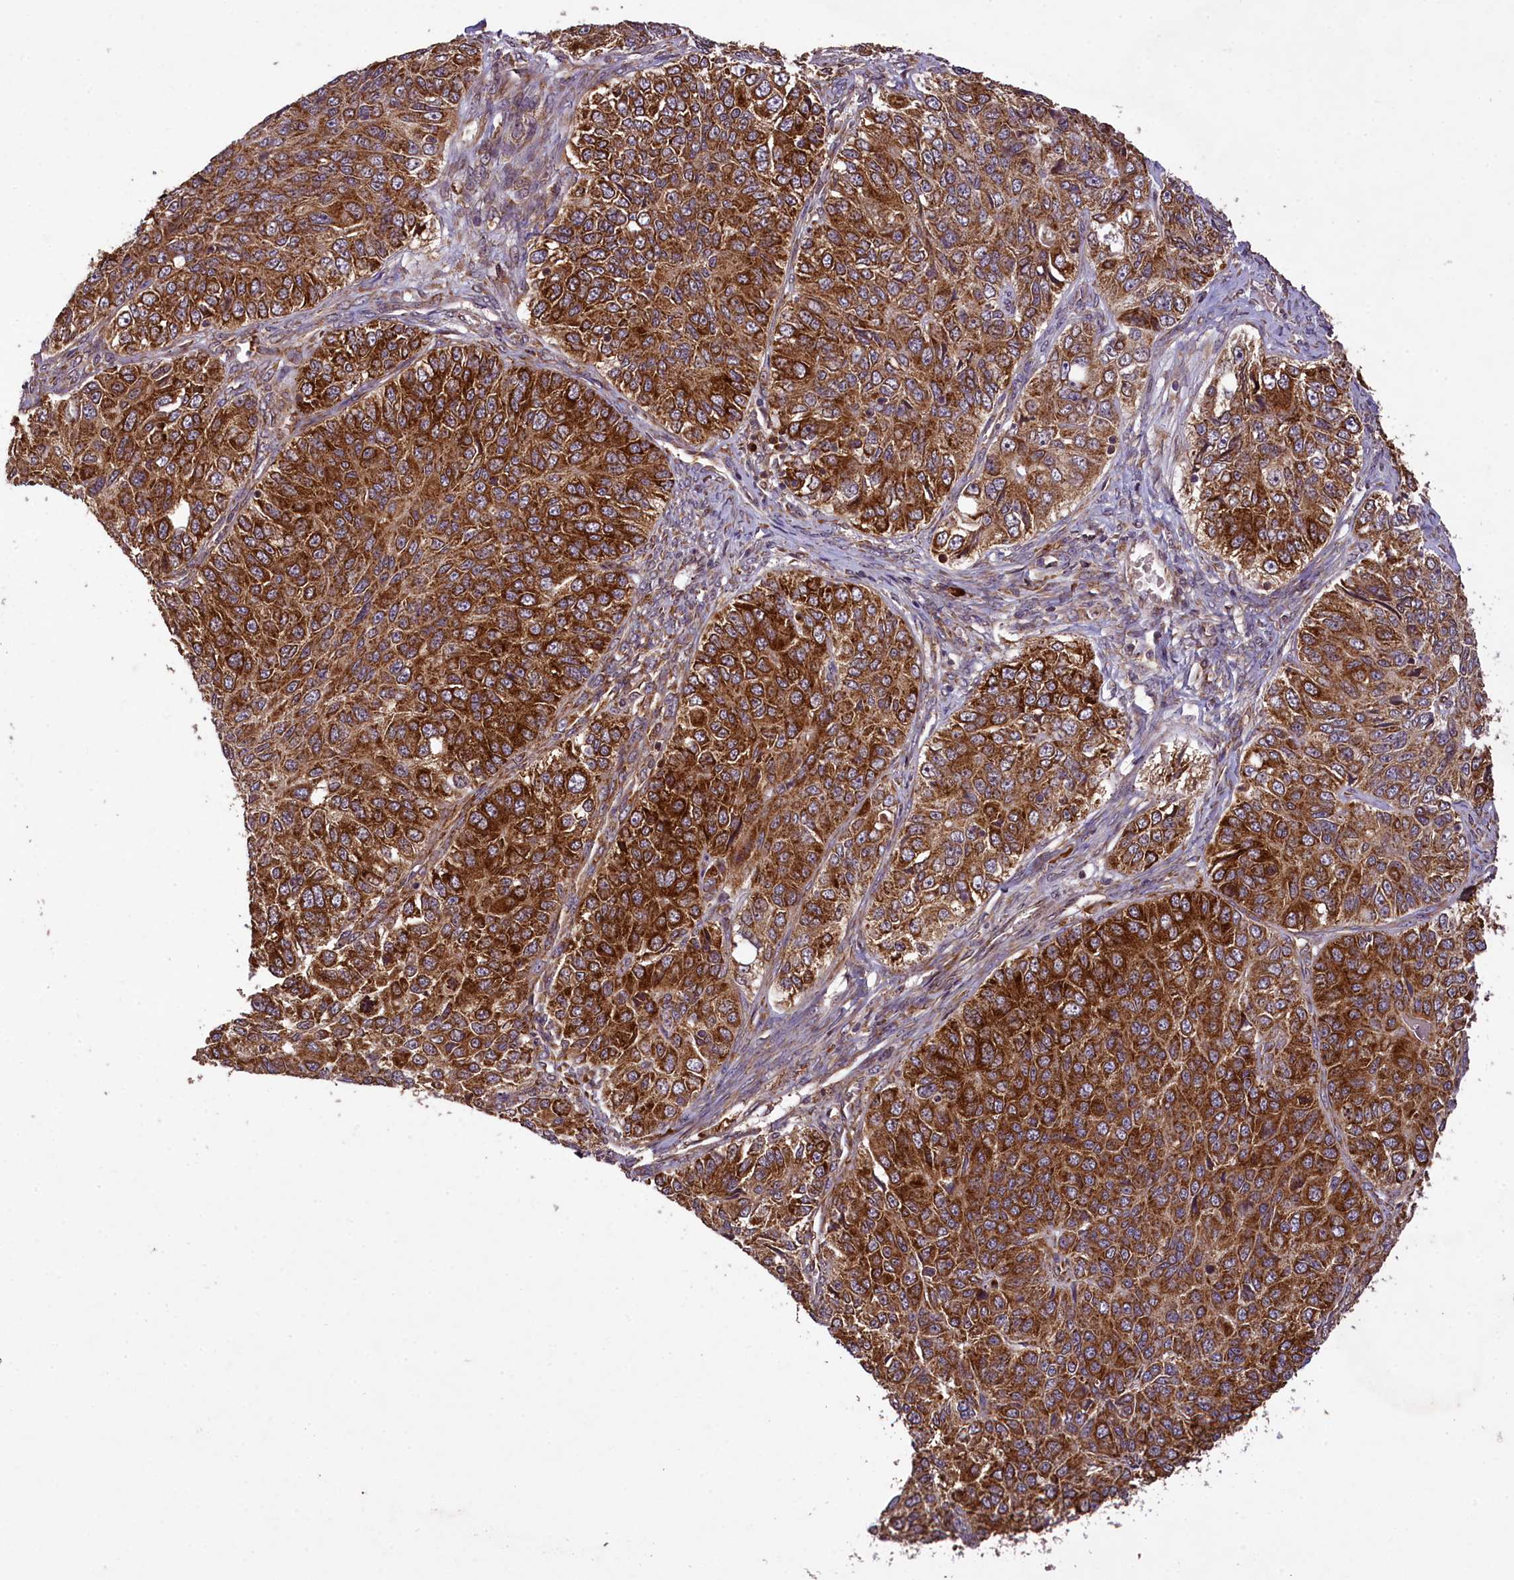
{"staining": {"intensity": "strong", "quantity": ">75%", "location": "cytoplasmic/membranous"}, "tissue": "ovarian cancer", "cell_type": "Tumor cells", "image_type": "cancer", "snomed": [{"axis": "morphology", "description": "Carcinoma, endometroid"}, {"axis": "topography", "description": "Ovary"}], "caption": "Protein analysis of endometroid carcinoma (ovarian) tissue exhibits strong cytoplasmic/membranous positivity in approximately >75% of tumor cells.", "gene": "LARP4", "patient": {"sex": "female", "age": 51}}